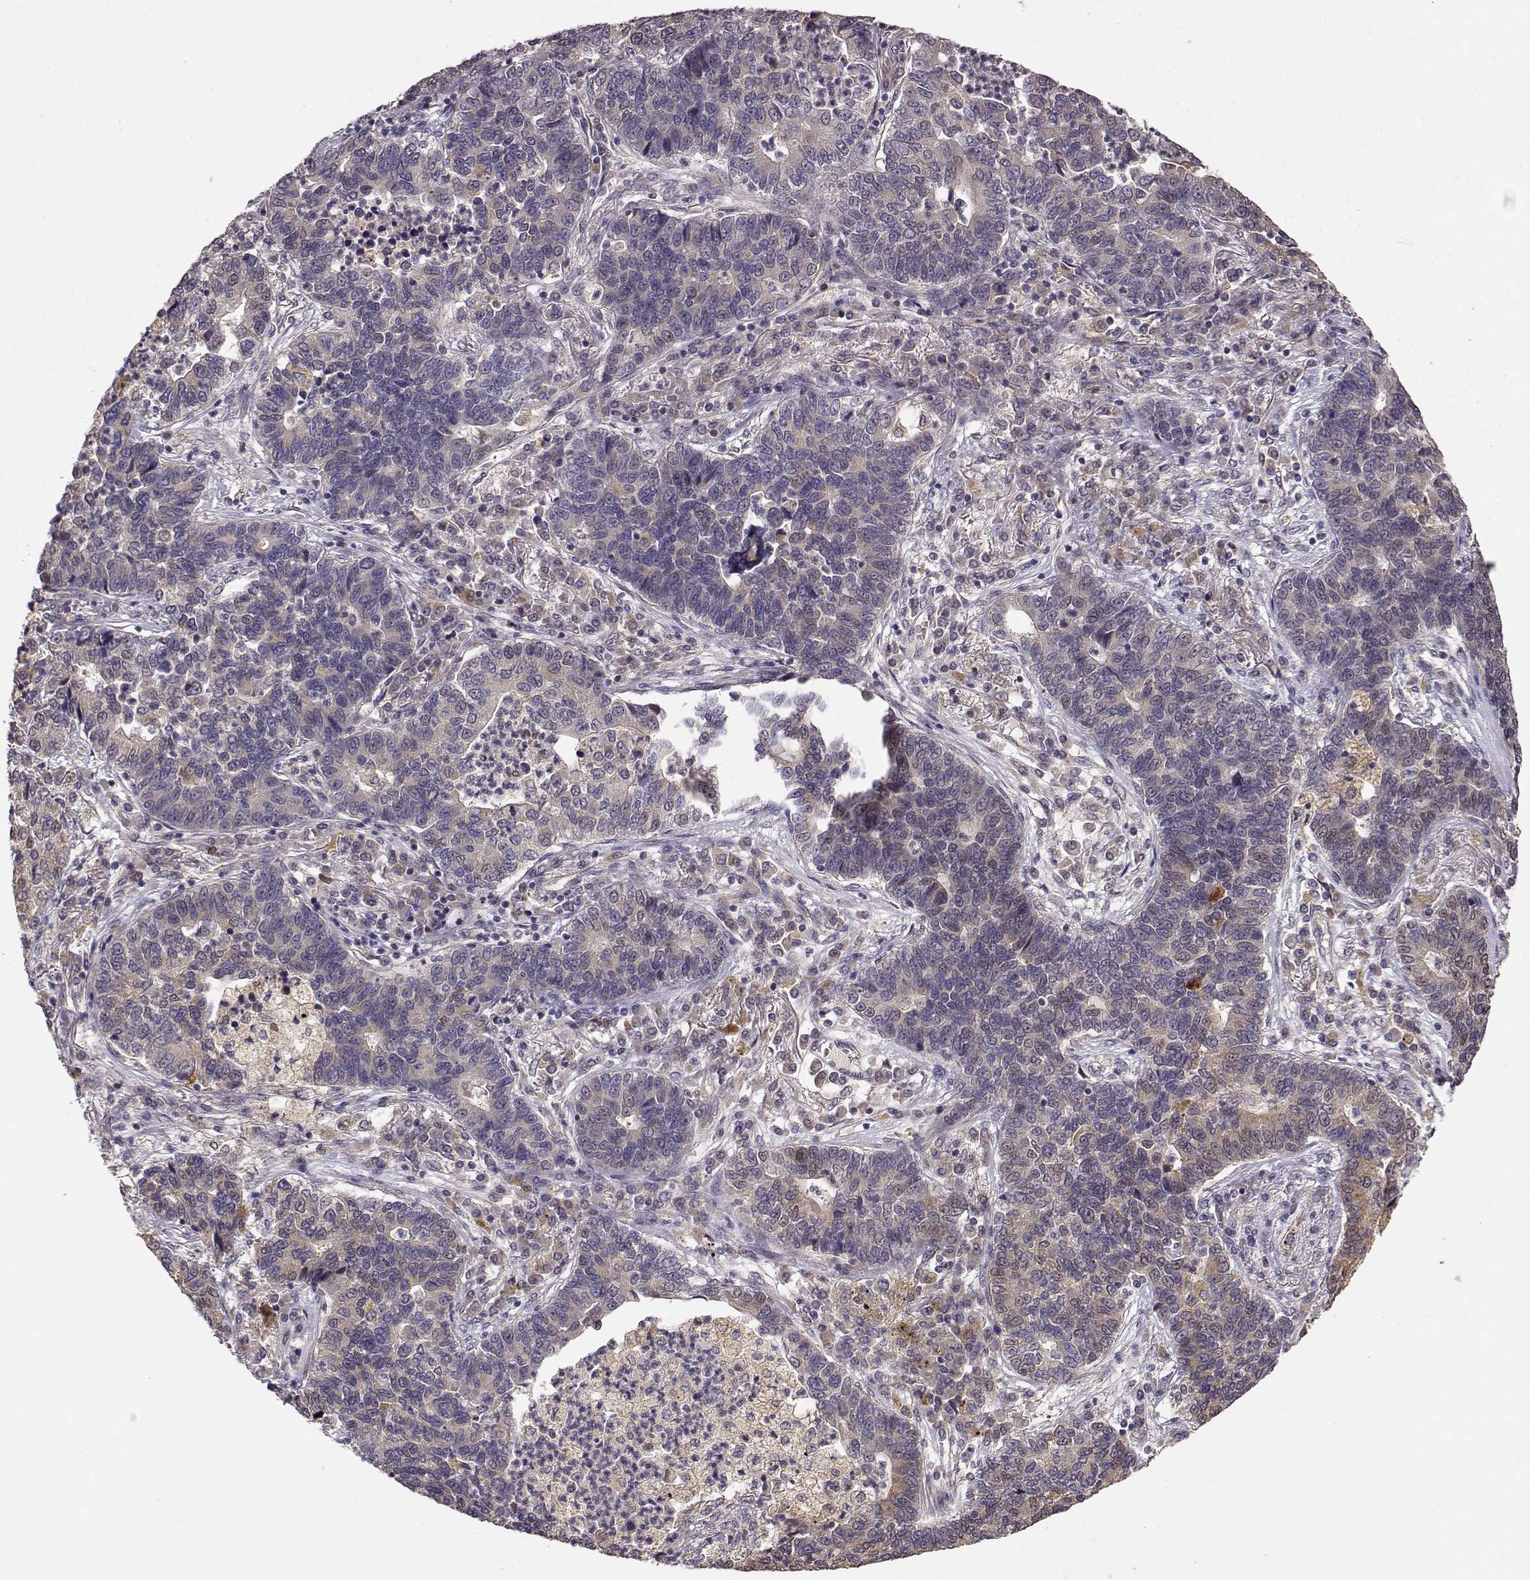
{"staining": {"intensity": "negative", "quantity": "none", "location": "none"}, "tissue": "lung cancer", "cell_type": "Tumor cells", "image_type": "cancer", "snomed": [{"axis": "morphology", "description": "Adenocarcinoma, NOS"}, {"axis": "topography", "description": "Lung"}], "caption": "Lung adenocarcinoma was stained to show a protein in brown. There is no significant staining in tumor cells.", "gene": "CRIM1", "patient": {"sex": "female", "age": 57}}